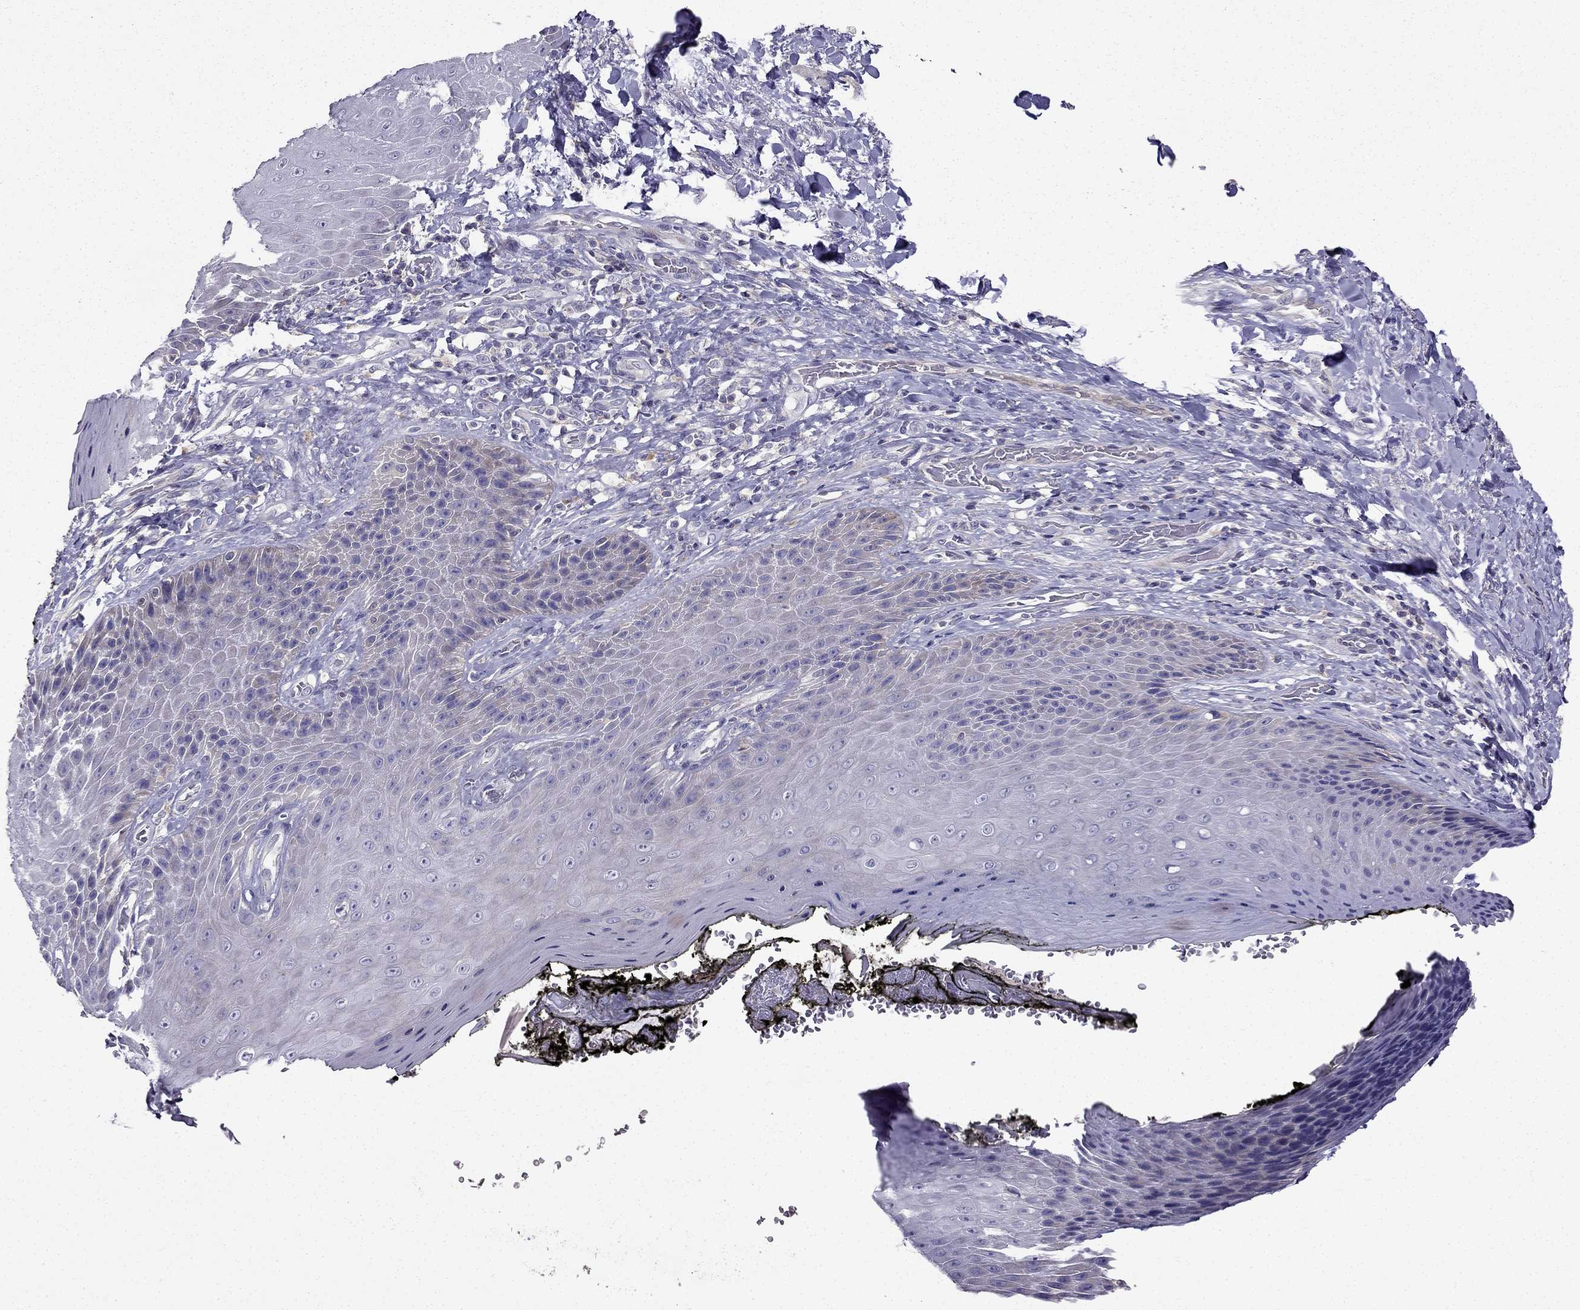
{"staining": {"intensity": "negative", "quantity": "none", "location": "none"}, "tissue": "skin", "cell_type": "Epidermal cells", "image_type": "normal", "snomed": [{"axis": "morphology", "description": "Normal tissue, NOS"}, {"axis": "topography", "description": "Anal"}, {"axis": "topography", "description": "Peripheral nerve tissue"}], "caption": "The photomicrograph displays no staining of epidermal cells in unremarkable skin. Brightfield microscopy of immunohistochemistry (IHC) stained with DAB (brown) and hematoxylin (blue), captured at high magnification.", "gene": "AS3MT", "patient": {"sex": "male", "age": 53}}